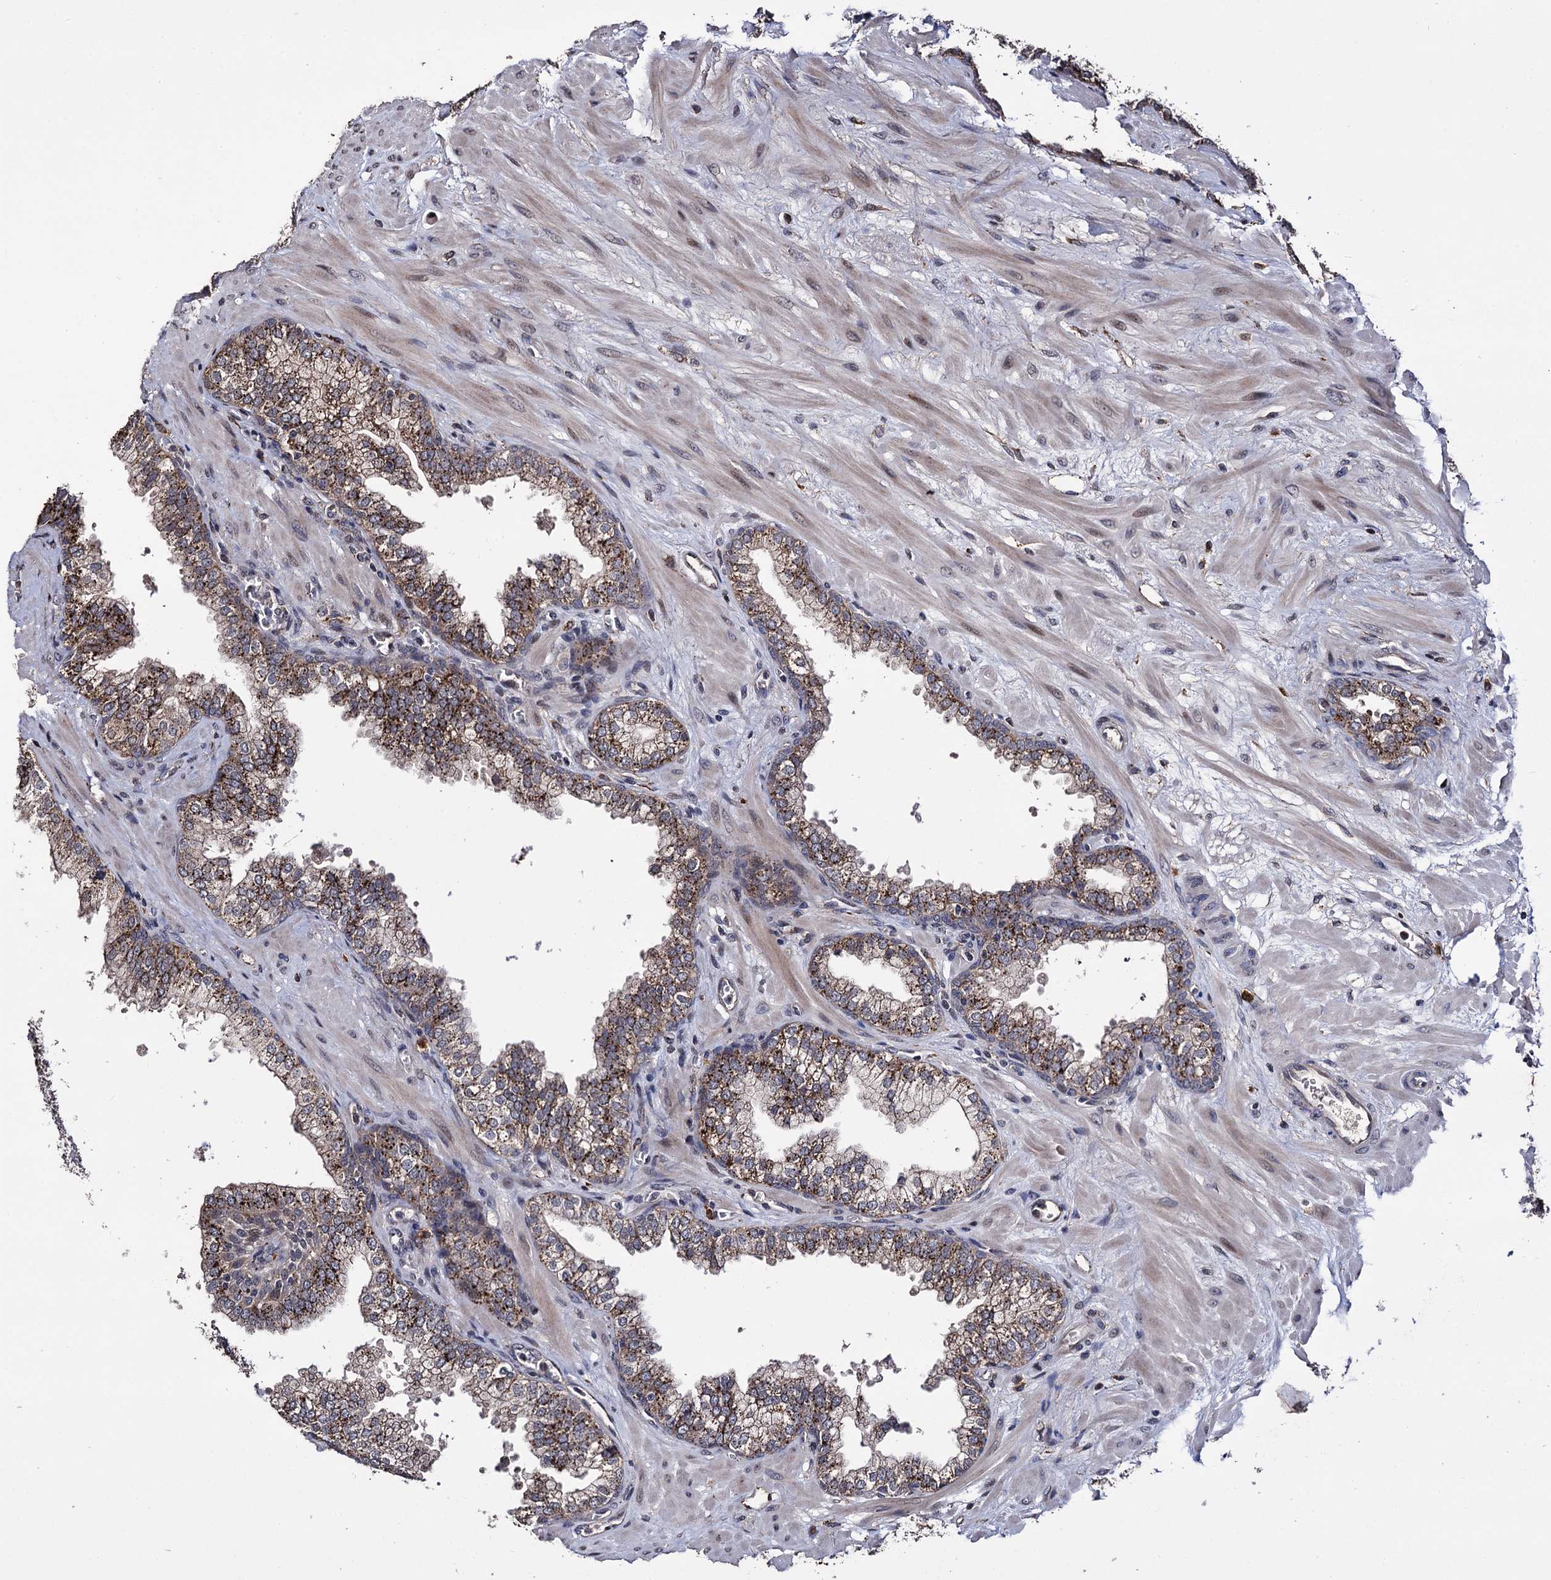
{"staining": {"intensity": "strong", "quantity": ">75%", "location": "cytoplasmic/membranous"}, "tissue": "prostate", "cell_type": "Glandular cells", "image_type": "normal", "snomed": [{"axis": "morphology", "description": "Normal tissue, NOS"}, {"axis": "topography", "description": "Prostate"}], "caption": "Prostate stained with immunohistochemistry (IHC) shows strong cytoplasmic/membranous positivity in approximately >75% of glandular cells. (brown staining indicates protein expression, while blue staining denotes nuclei).", "gene": "MICAL2", "patient": {"sex": "male", "age": 60}}